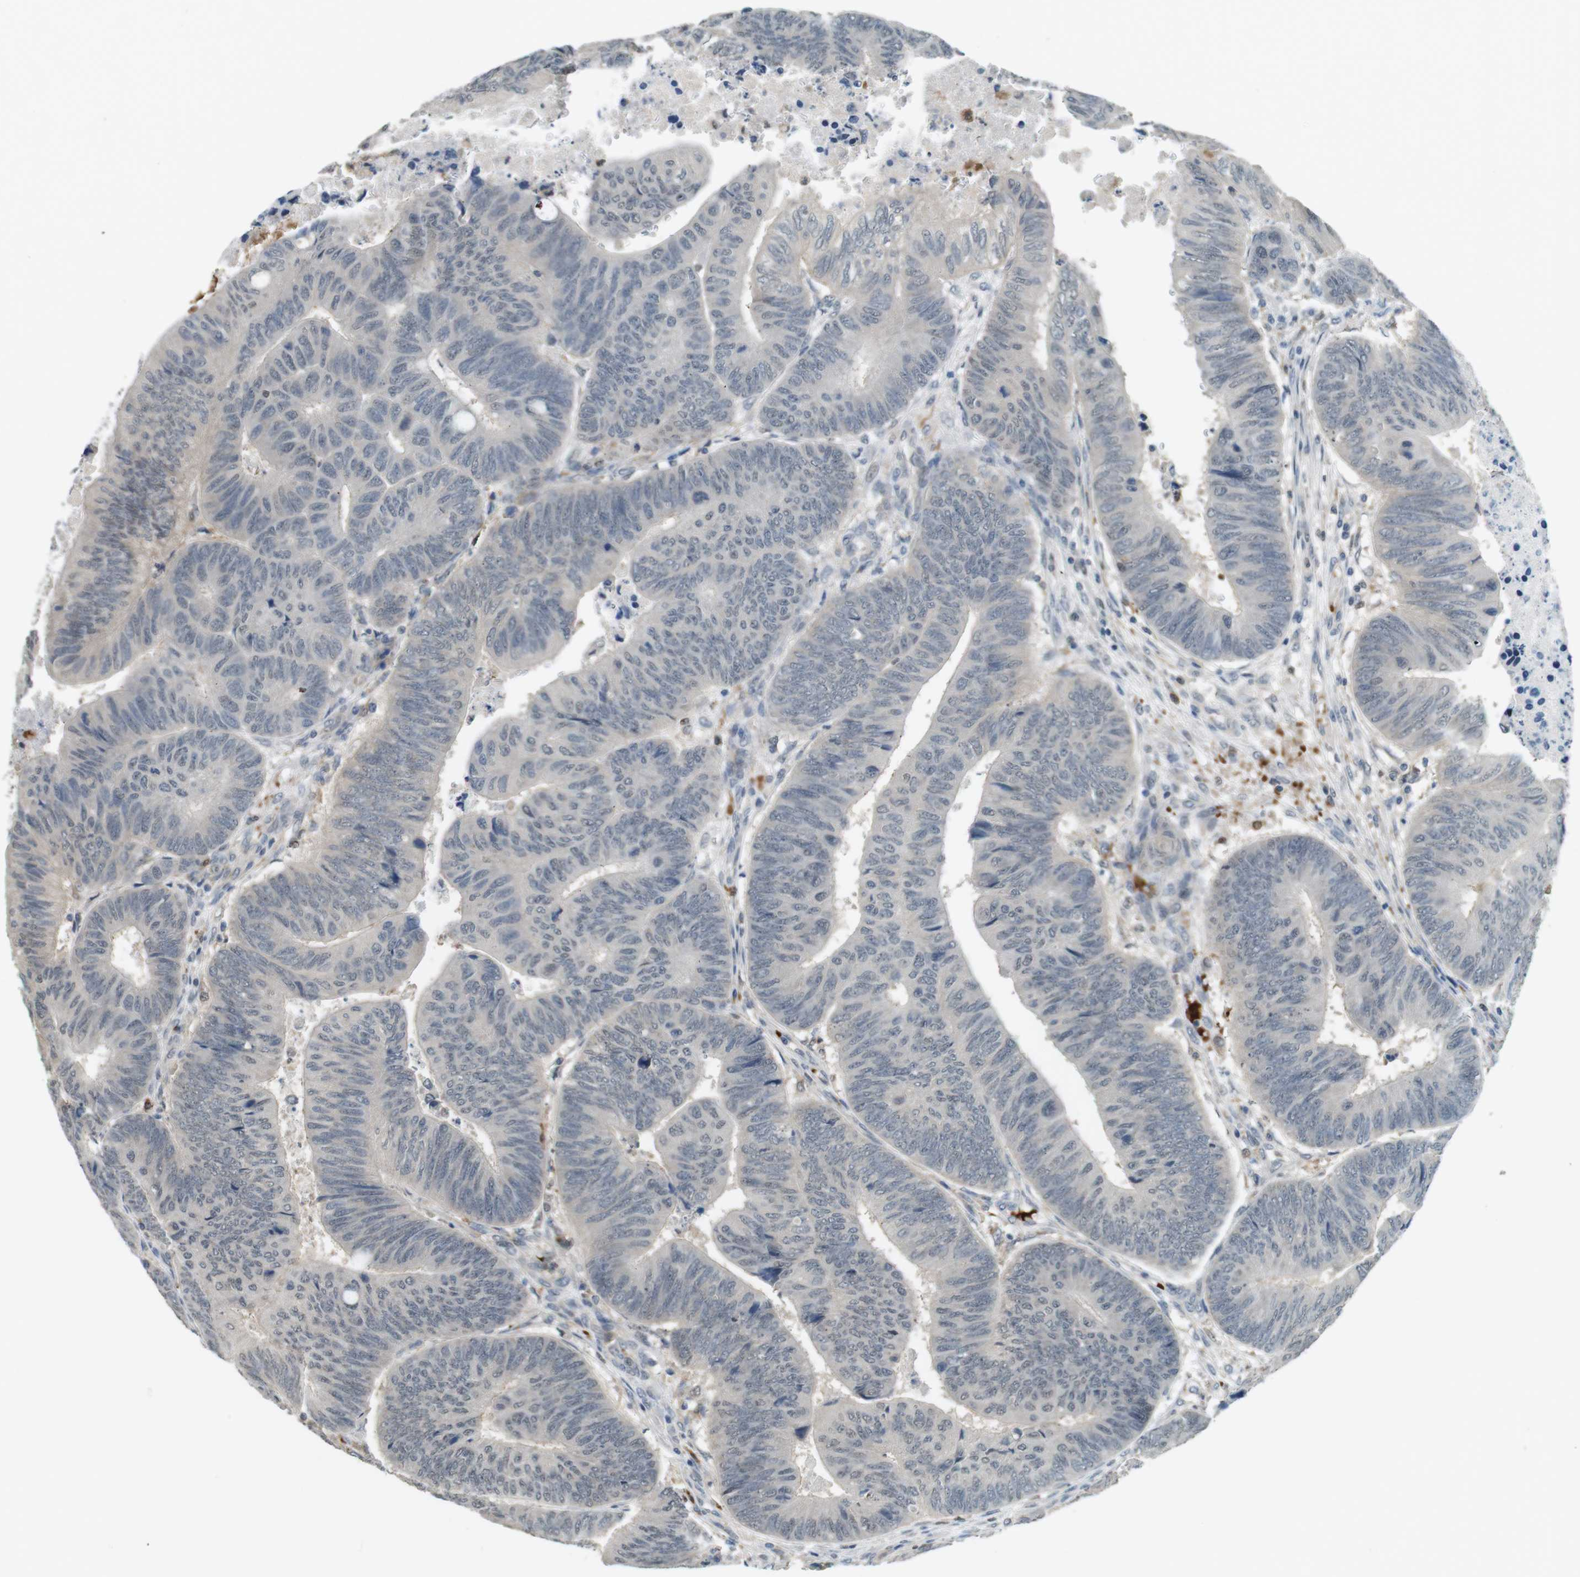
{"staining": {"intensity": "negative", "quantity": "none", "location": "none"}, "tissue": "colorectal cancer", "cell_type": "Tumor cells", "image_type": "cancer", "snomed": [{"axis": "morphology", "description": "Normal tissue, NOS"}, {"axis": "morphology", "description": "Adenocarcinoma, NOS"}, {"axis": "topography", "description": "Rectum"}, {"axis": "topography", "description": "Peripheral nerve tissue"}], "caption": "A micrograph of human colorectal adenocarcinoma is negative for staining in tumor cells.", "gene": "CDK14", "patient": {"sex": "male", "age": 92}}